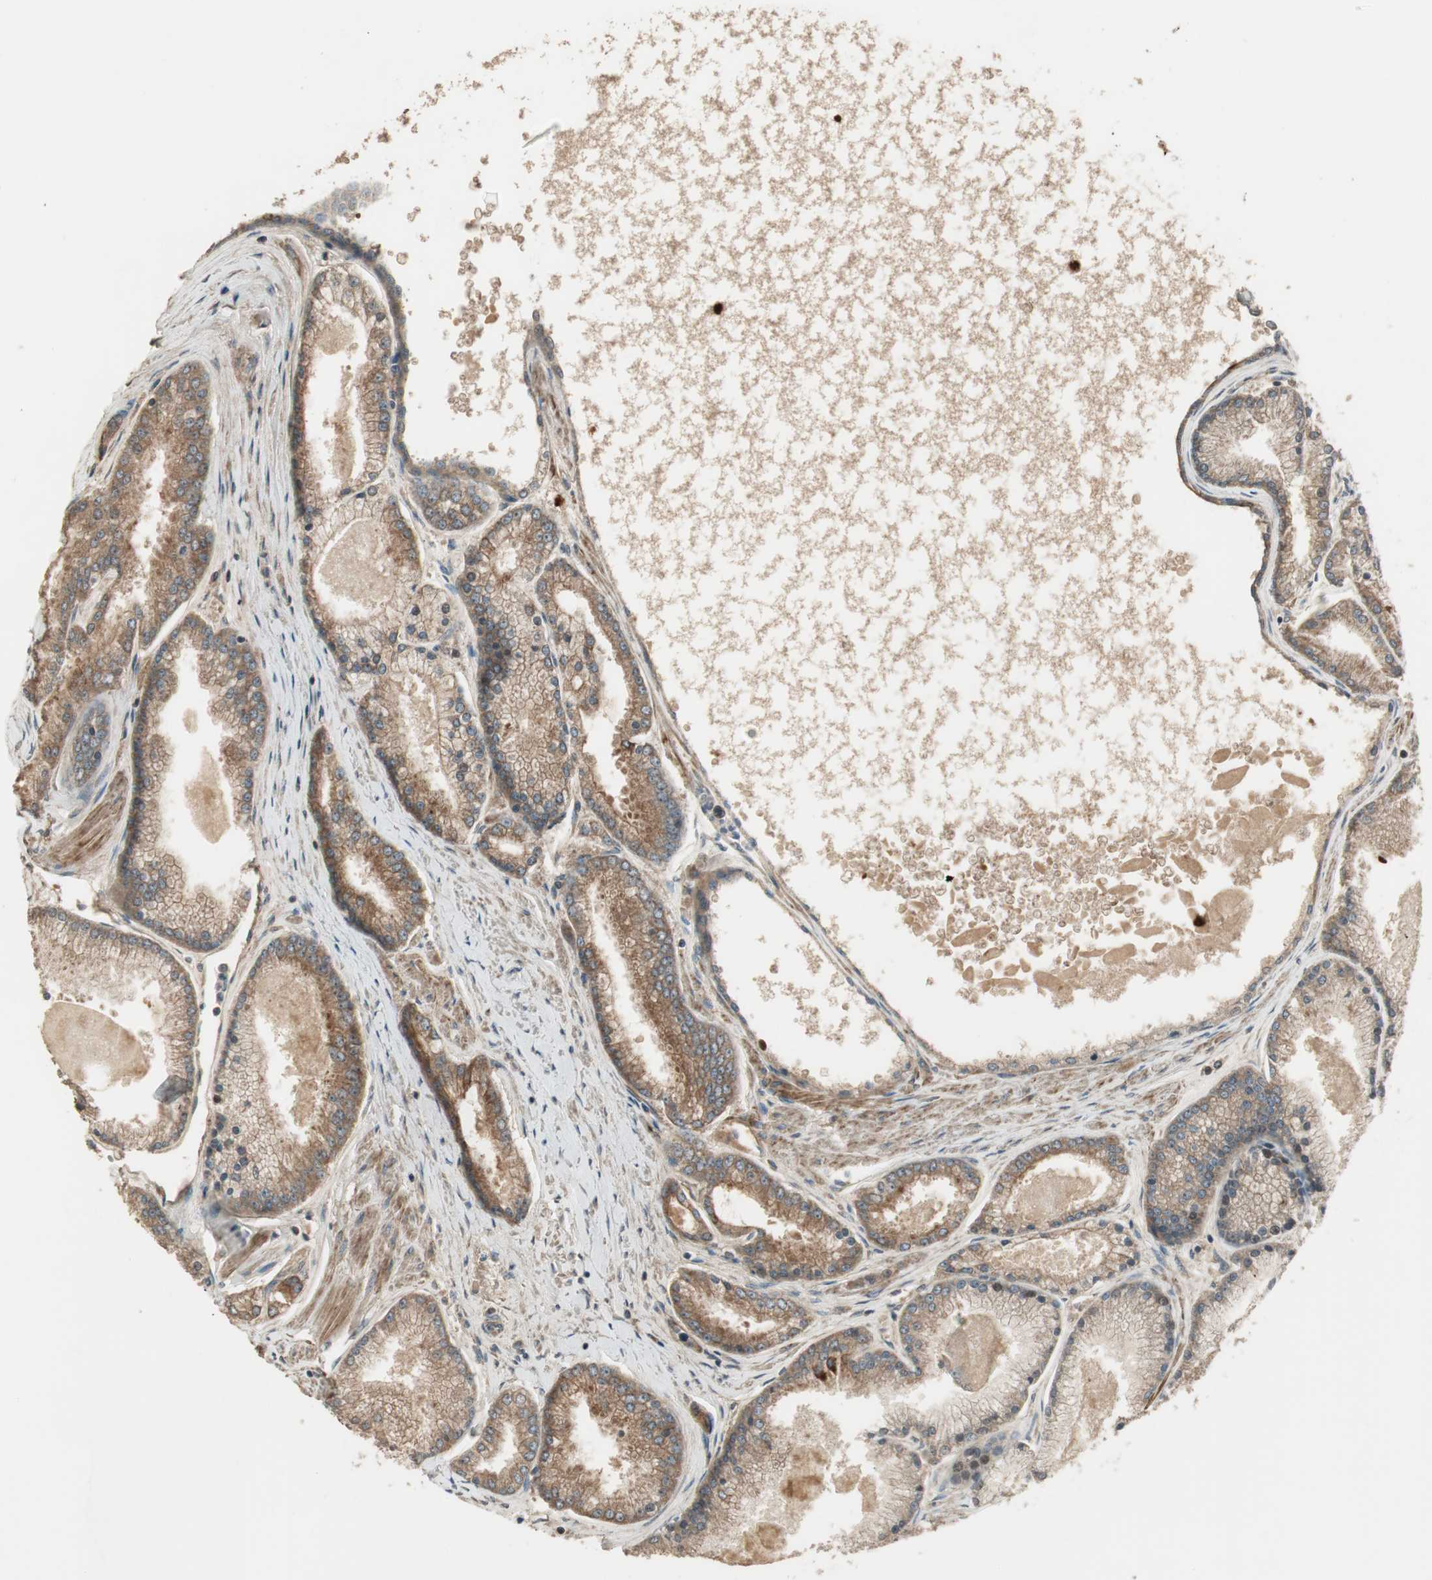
{"staining": {"intensity": "moderate", "quantity": "25%-75%", "location": "cytoplasmic/membranous"}, "tissue": "prostate cancer", "cell_type": "Tumor cells", "image_type": "cancer", "snomed": [{"axis": "morphology", "description": "Adenocarcinoma, High grade"}, {"axis": "topography", "description": "Prostate"}], "caption": "A micrograph of human prostate cancer stained for a protein displays moderate cytoplasmic/membranous brown staining in tumor cells.", "gene": "PFDN5", "patient": {"sex": "male", "age": 61}}